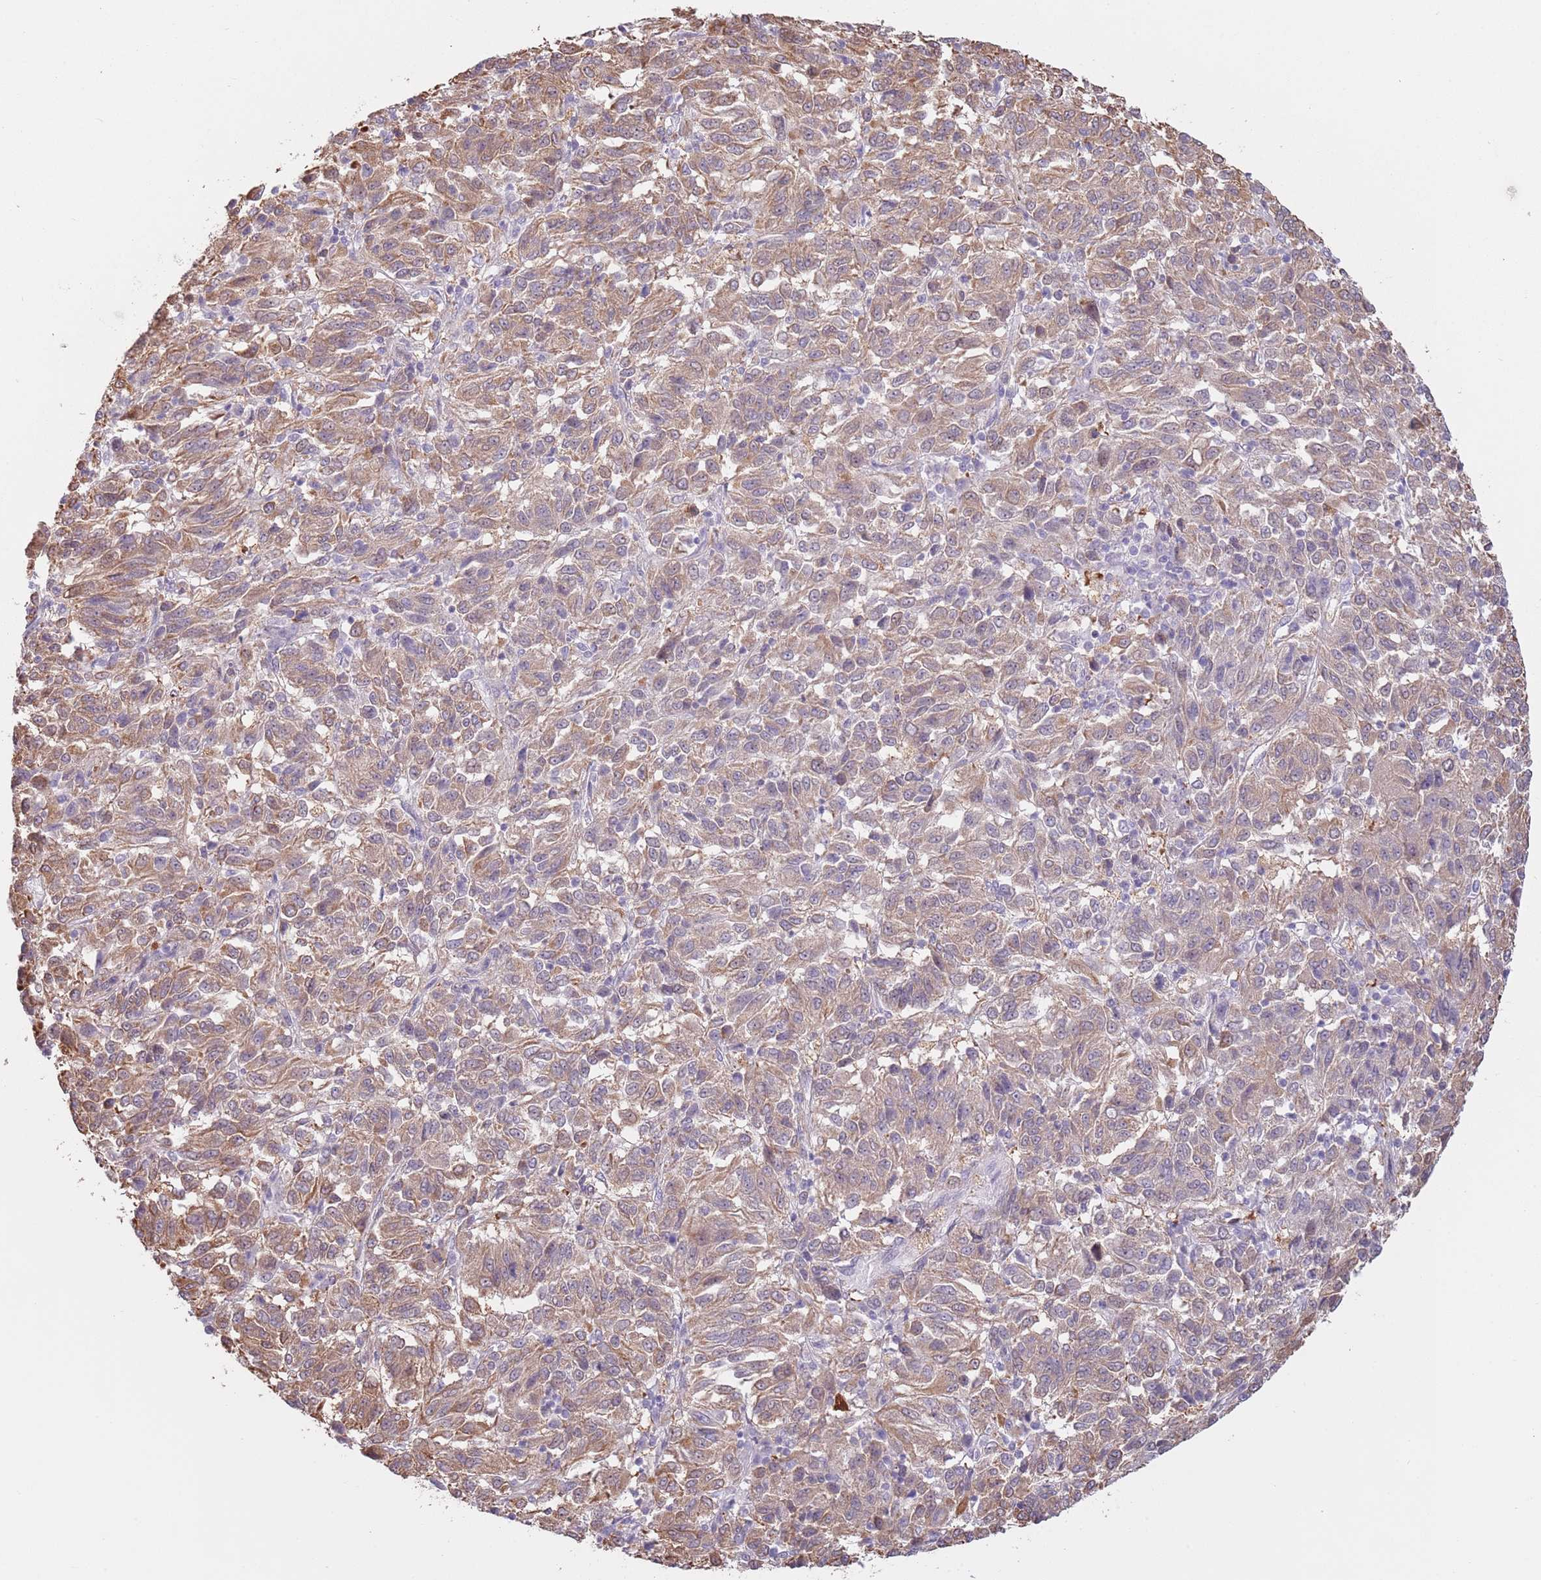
{"staining": {"intensity": "moderate", "quantity": "25%-75%", "location": "cytoplasmic/membranous"}, "tissue": "melanoma", "cell_type": "Tumor cells", "image_type": "cancer", "snomed": [{"axis": "morphology", "description": "Malignant melanoma, Metastatic site"}, {"axis": "topography", "description": "Lung"}], "caption": "Human malignant melanoma (metastatic site) stained for a protein (brown) displays moderate cytoplasmic/membranous positive positivity in approximately 25%-75% of tumor cells.", "gene": "LDHD", "patient": {"sex": "male", "age": 64}}